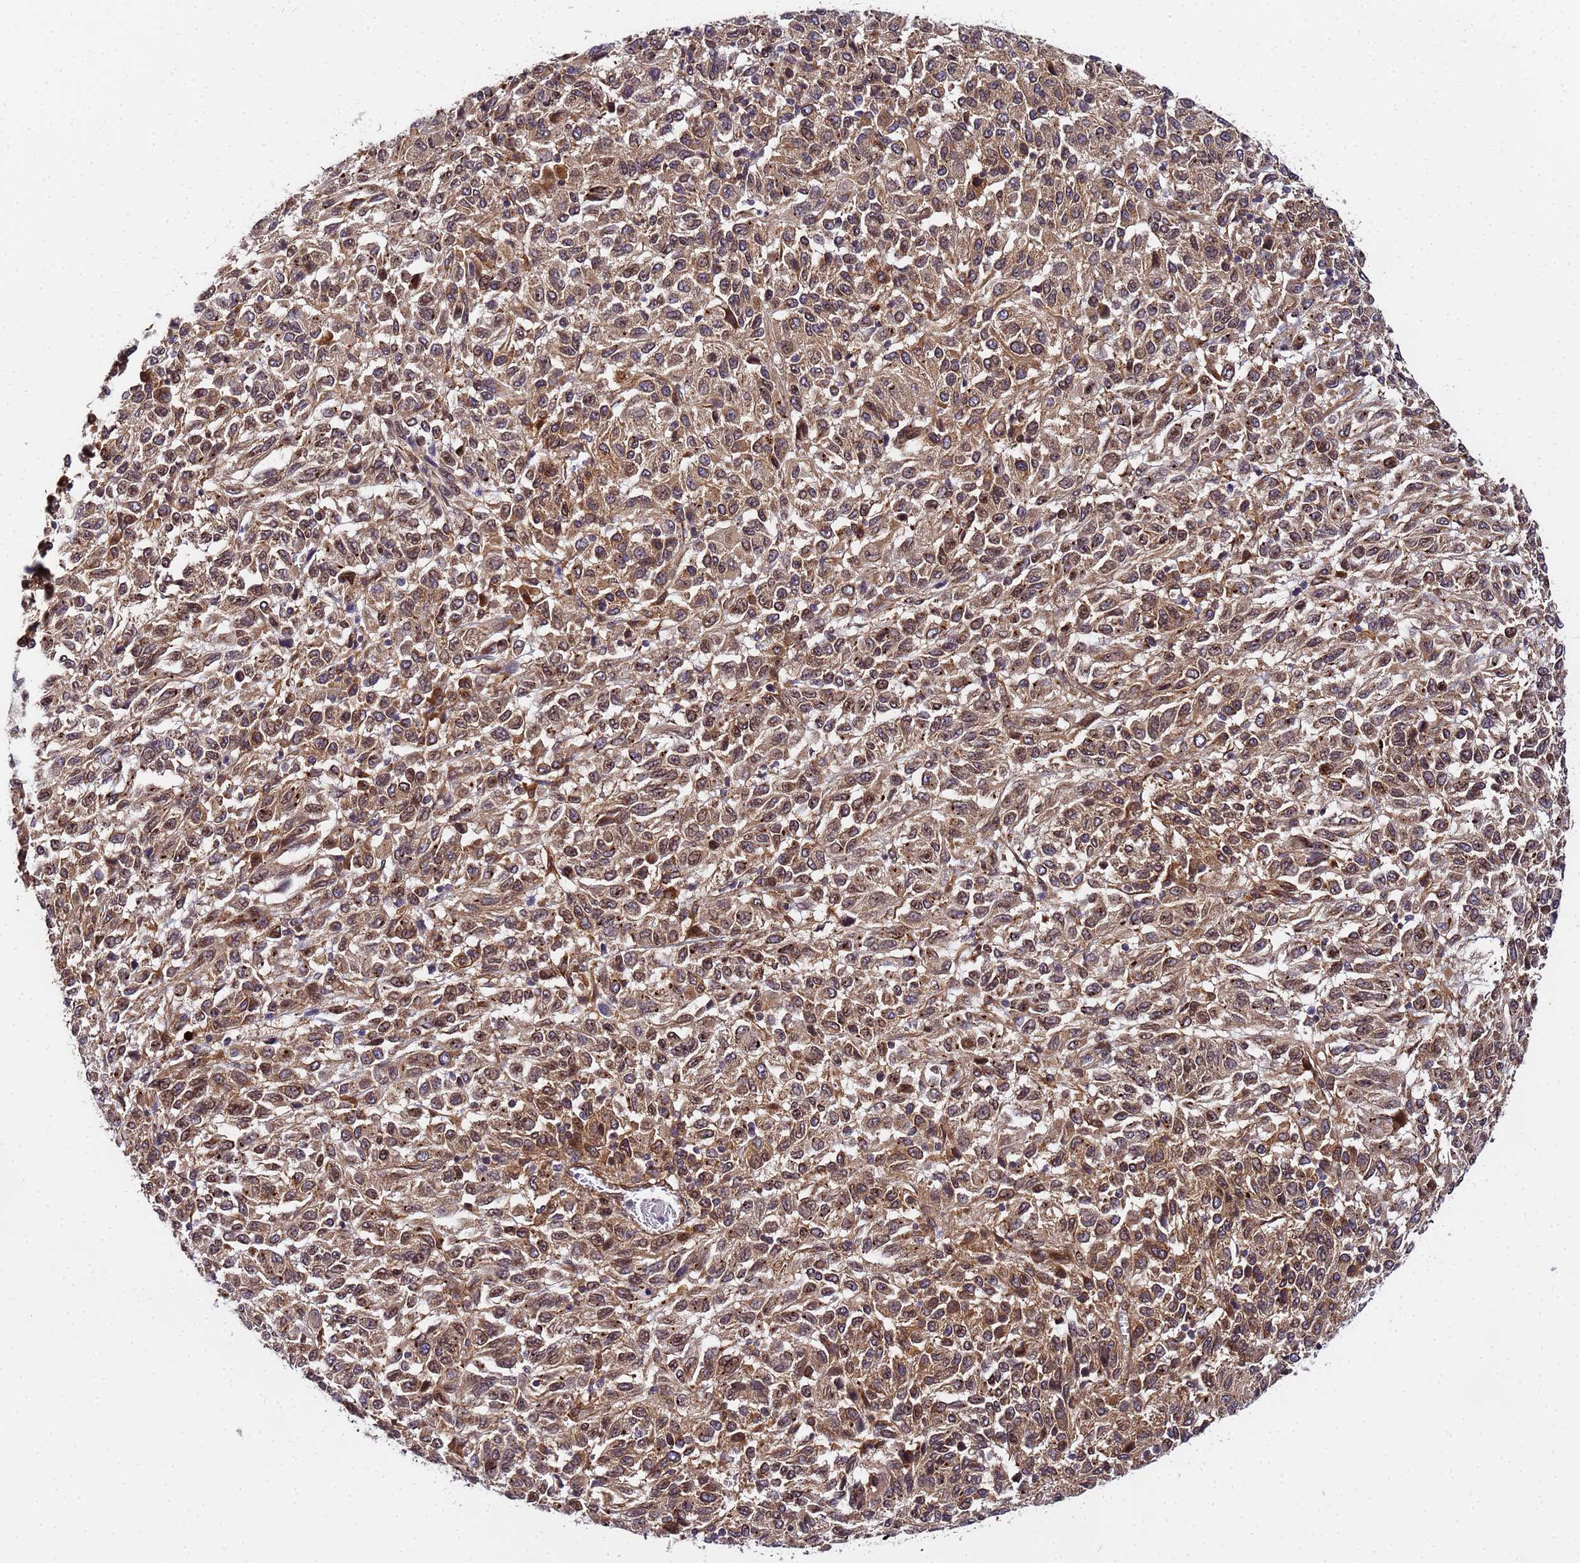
{"staining": {"intensity": "moderate", "quantity": ">75%", "location": "cytoplasmic/membranous,nuclear"}, "tissue": "melanoma", "cell_type": "Tumor cells", "image_type": "cancer", "snomed": [{"axis": "morphology", "description": "Malignant melanoma, Metastatic site"}, {"axis": "topography", "description": "Lung"}], "caption": "An immunohistochemistry (IHC) image of tumor tissue is shown. Protein staining in brown highlights moderate cytoplasmic/membranous and nuclear positivity in melanoma within tumor cells. (Brightfield microscopy of DAB IHC at high magnification).", "gene": "UNC93B1", "patient": {"sex": "male", "age": 64}}